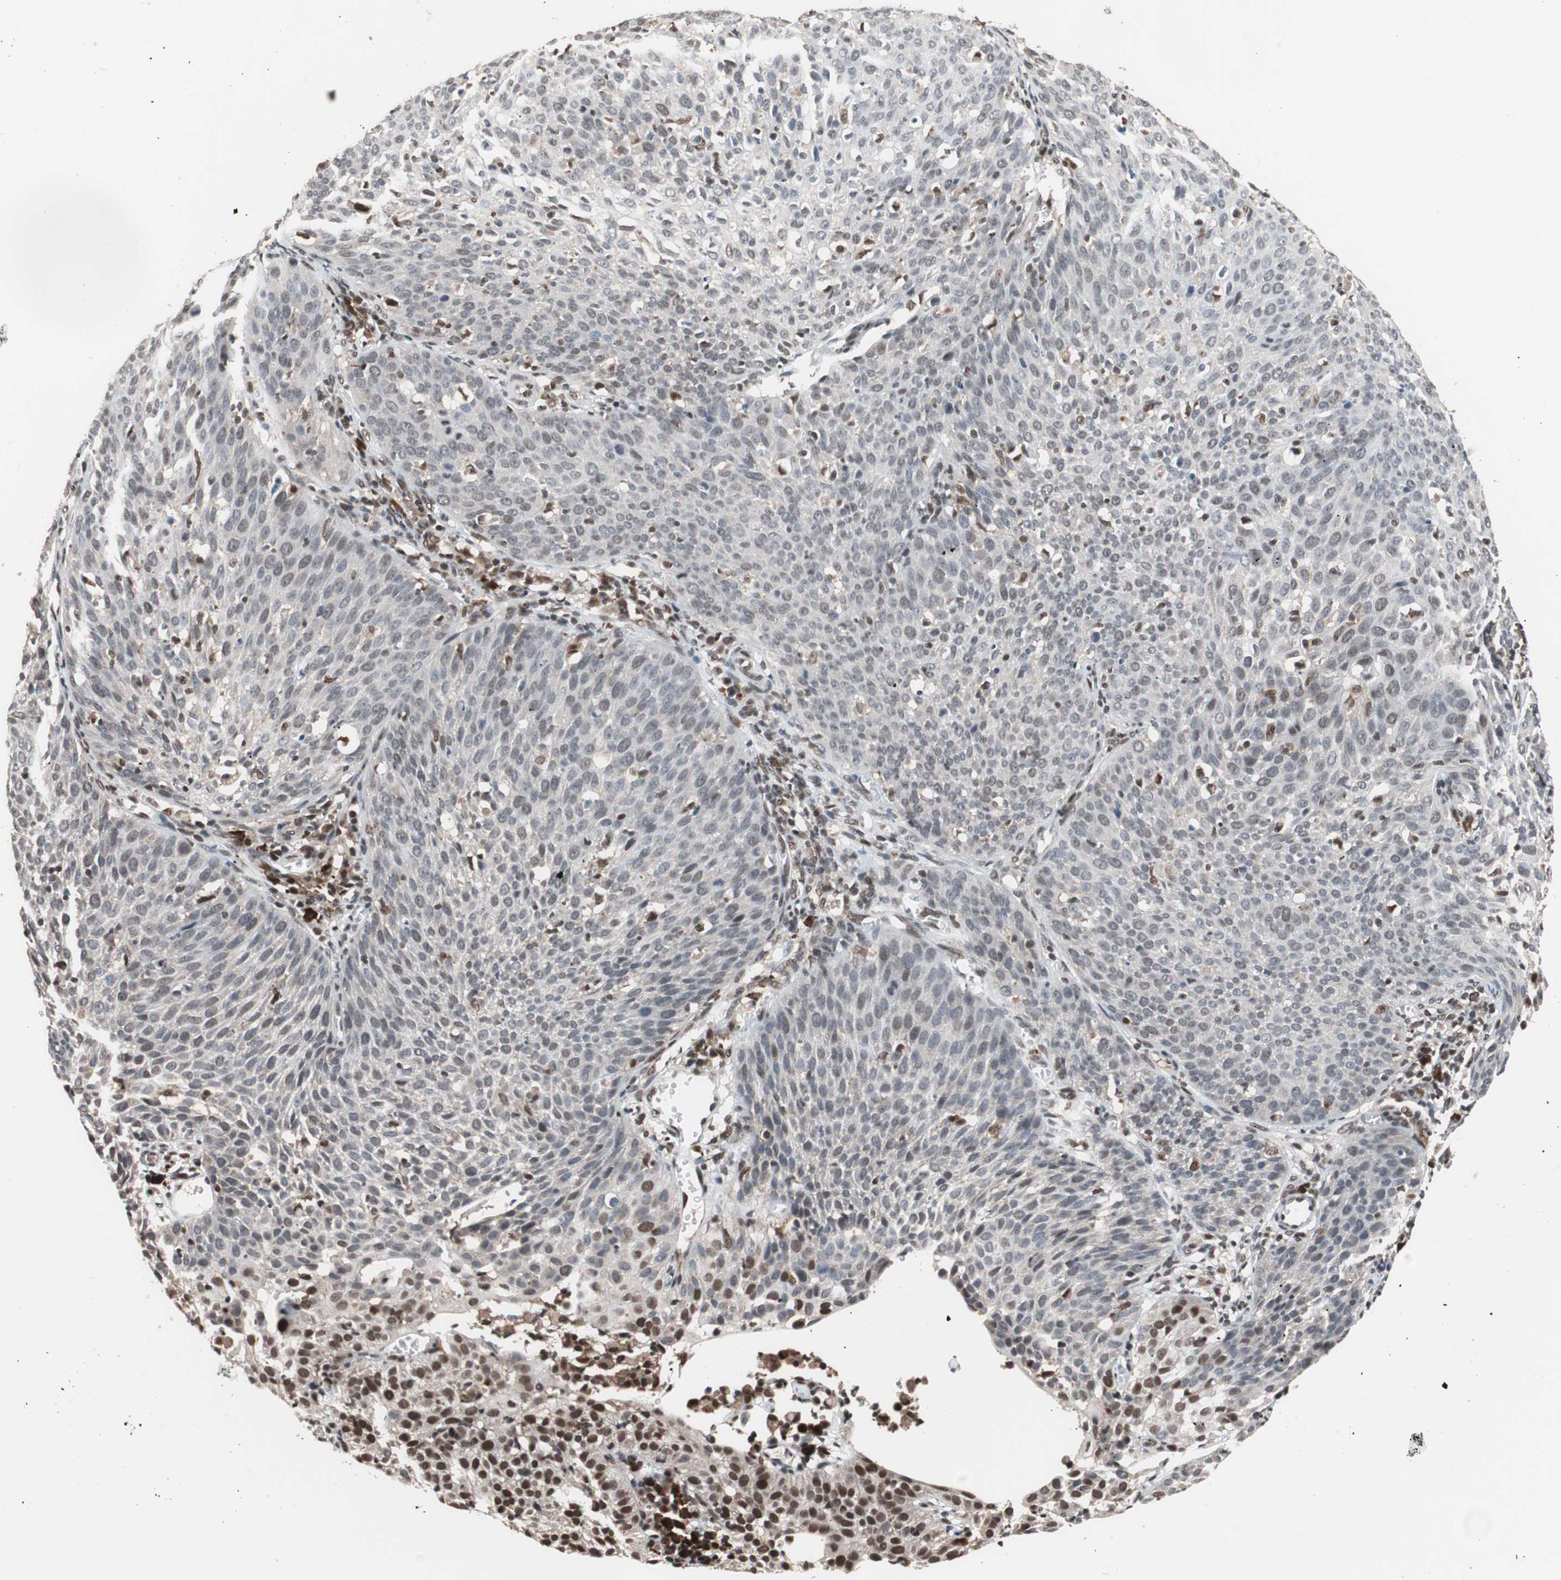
{"staining": {"intensity": "strong", "quantity": "25%-75%", "location": "nuclear"}, "tissue": "cervical cancer", "cell_type": "Tumor cells", "image_type": "cancer", "snomed": [{"axis": "morphology", "description": "Squamous cell carcinoma, NOS"}, {"axis": "topography", "description": "Cervix"}], "caption": "Human squamous cell carcinoma (cervical) stained with a brown dye displays strong nuclear positive staining in about 25%-75% of tumor cells.", "gene": "CHAMP1", "patient": {"sex": "female", "age": 38}}